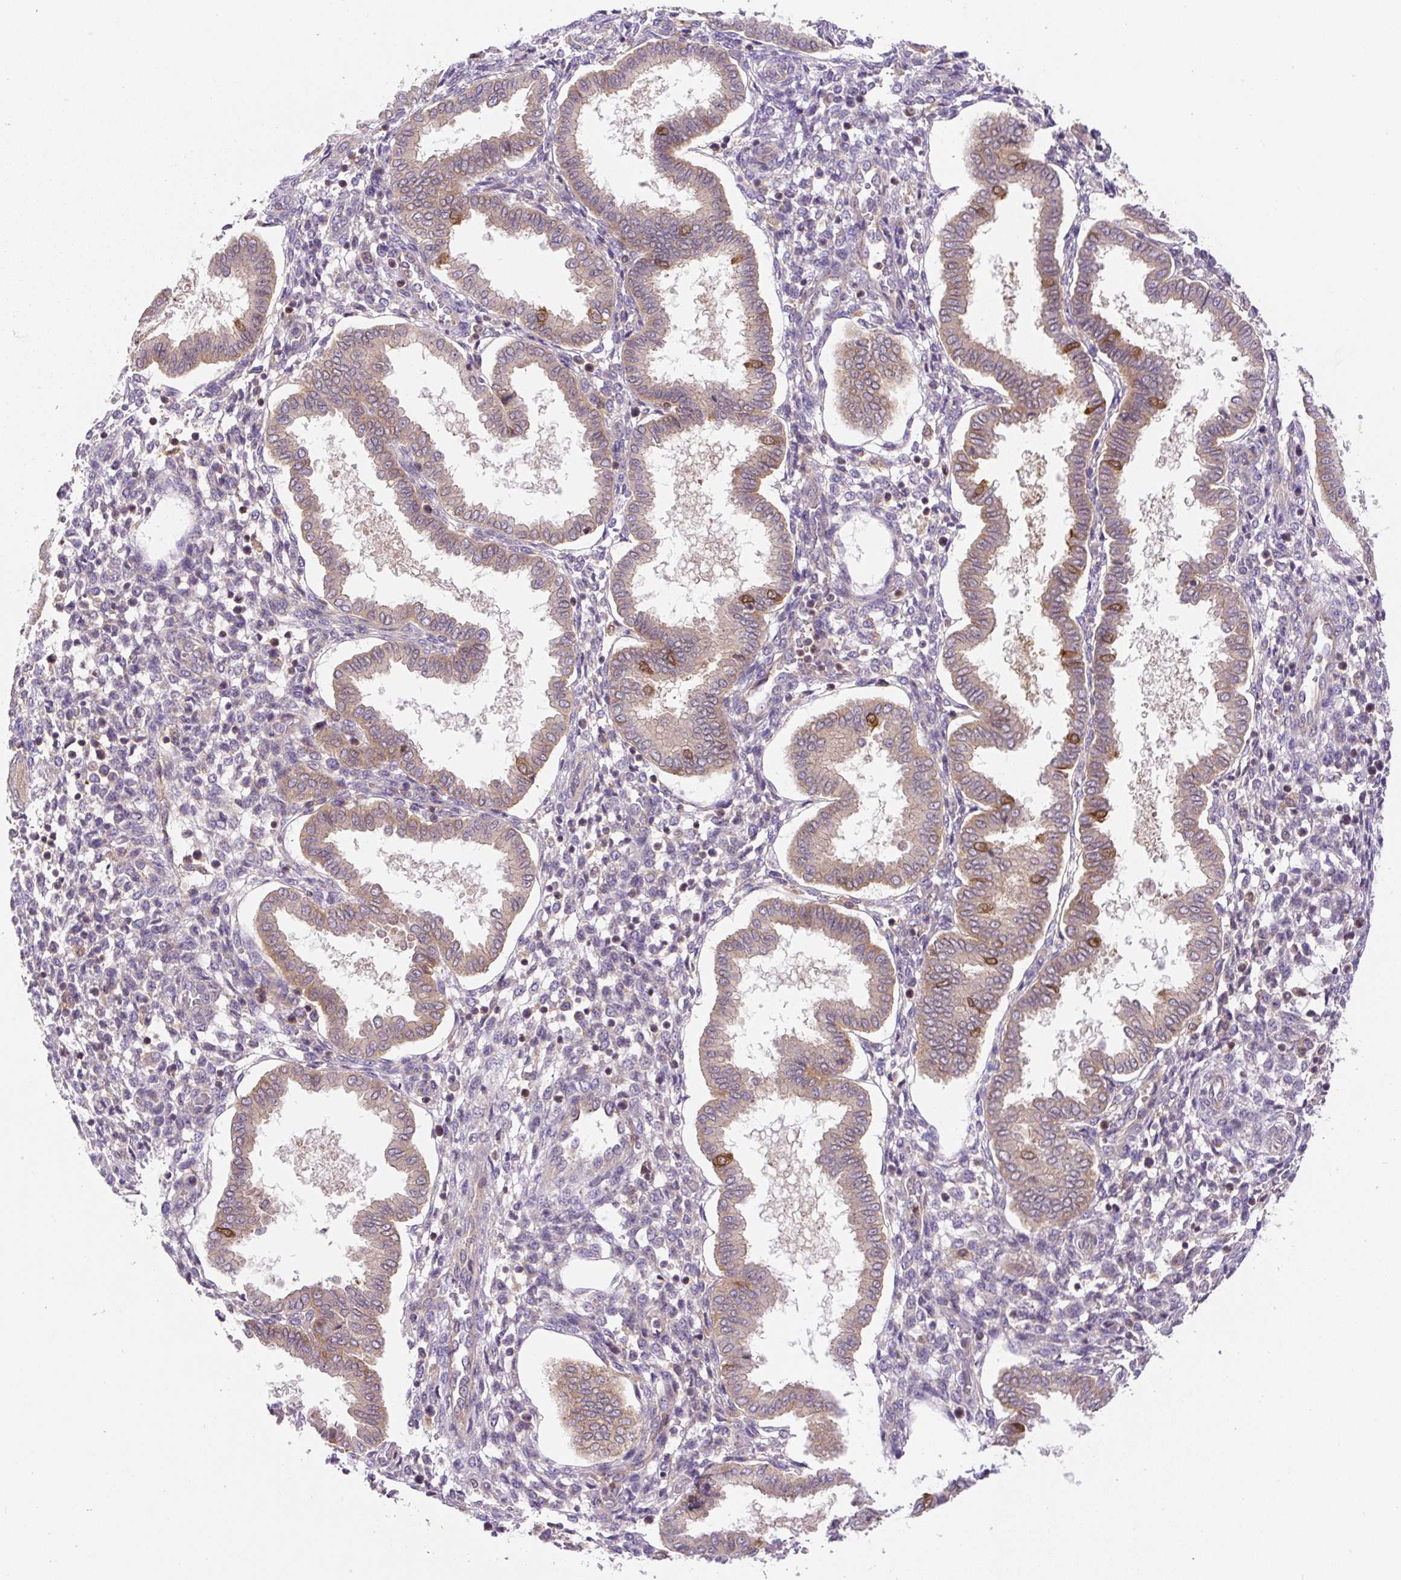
{"staining": {"intensity": "negative", "quantity": "none", "location": "none"}, "tissue": "endometrium", "cell_type": "Cells in endometrial stroma", "image_type": "normal", "snomed": [{"axis": "morphology", "description": "Normal tissue, NOS"}, {"axis": "topography", "description": "Endometrium"}], "caption": "IHC photomicrograph of normal endometrium: human endometrium stained with DAB exhibits no significant protein positivity in cells in endometrial stroma.", "gene": "CCDC28A", "patient": {"sex": "female", "age": 24}}